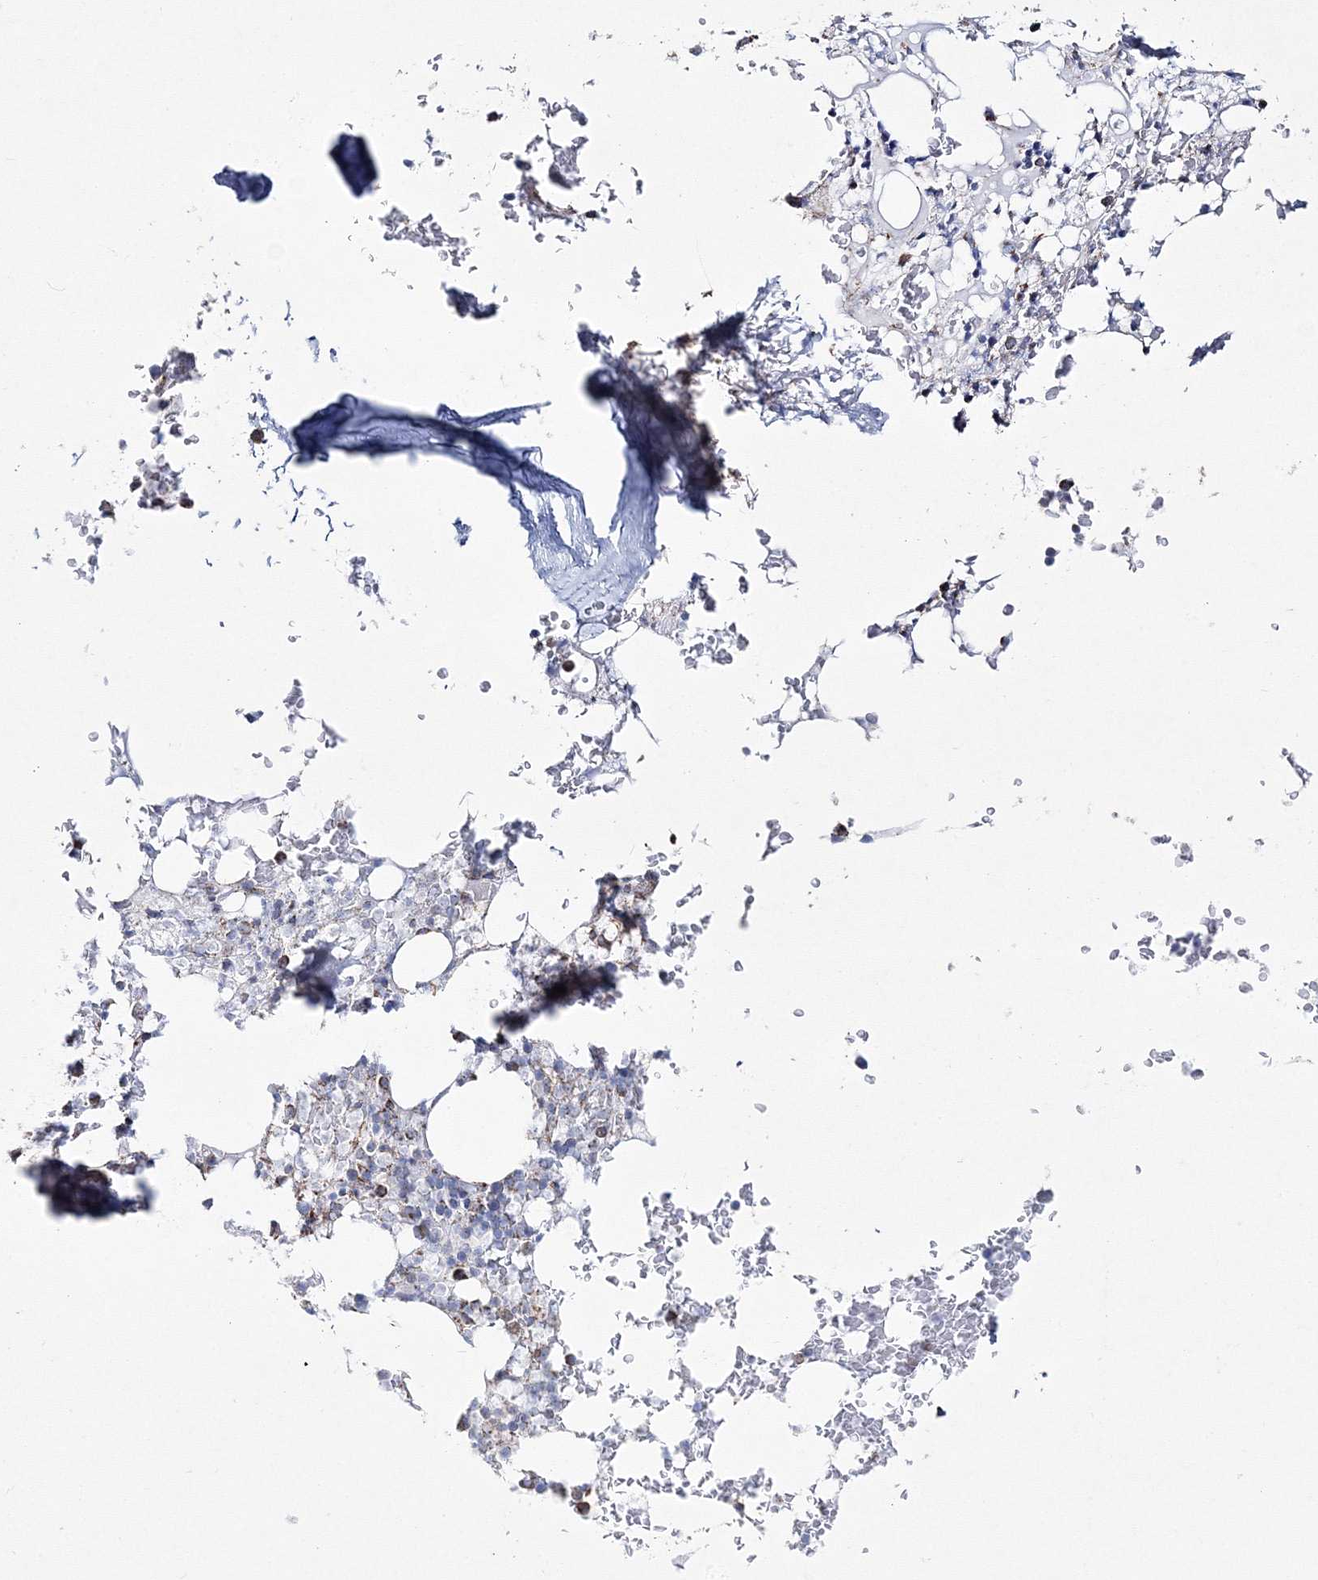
{"staining": {"intensity": "strong", "quantity": "<25%", "location": "cytoplasmic/membranous"}, "tissue": "bone marrow", "cell_type": "Hematopoietic cells", "image_type": "normal", "snomed": [{"axis": "morphology", "description": "Normal tissue, NOS"}, {"axis": "topography", "description": "Bone marrow"}], "caption": "The histopathology image demonstrates immunohistochemical staining of unremarkable bone marrow. There is strong cytoplasmic/membranous staining is present in about <25% of hematopoietic cells.", "gene": "HIBCH", "patient": {"sex": "male", "age": 58}}